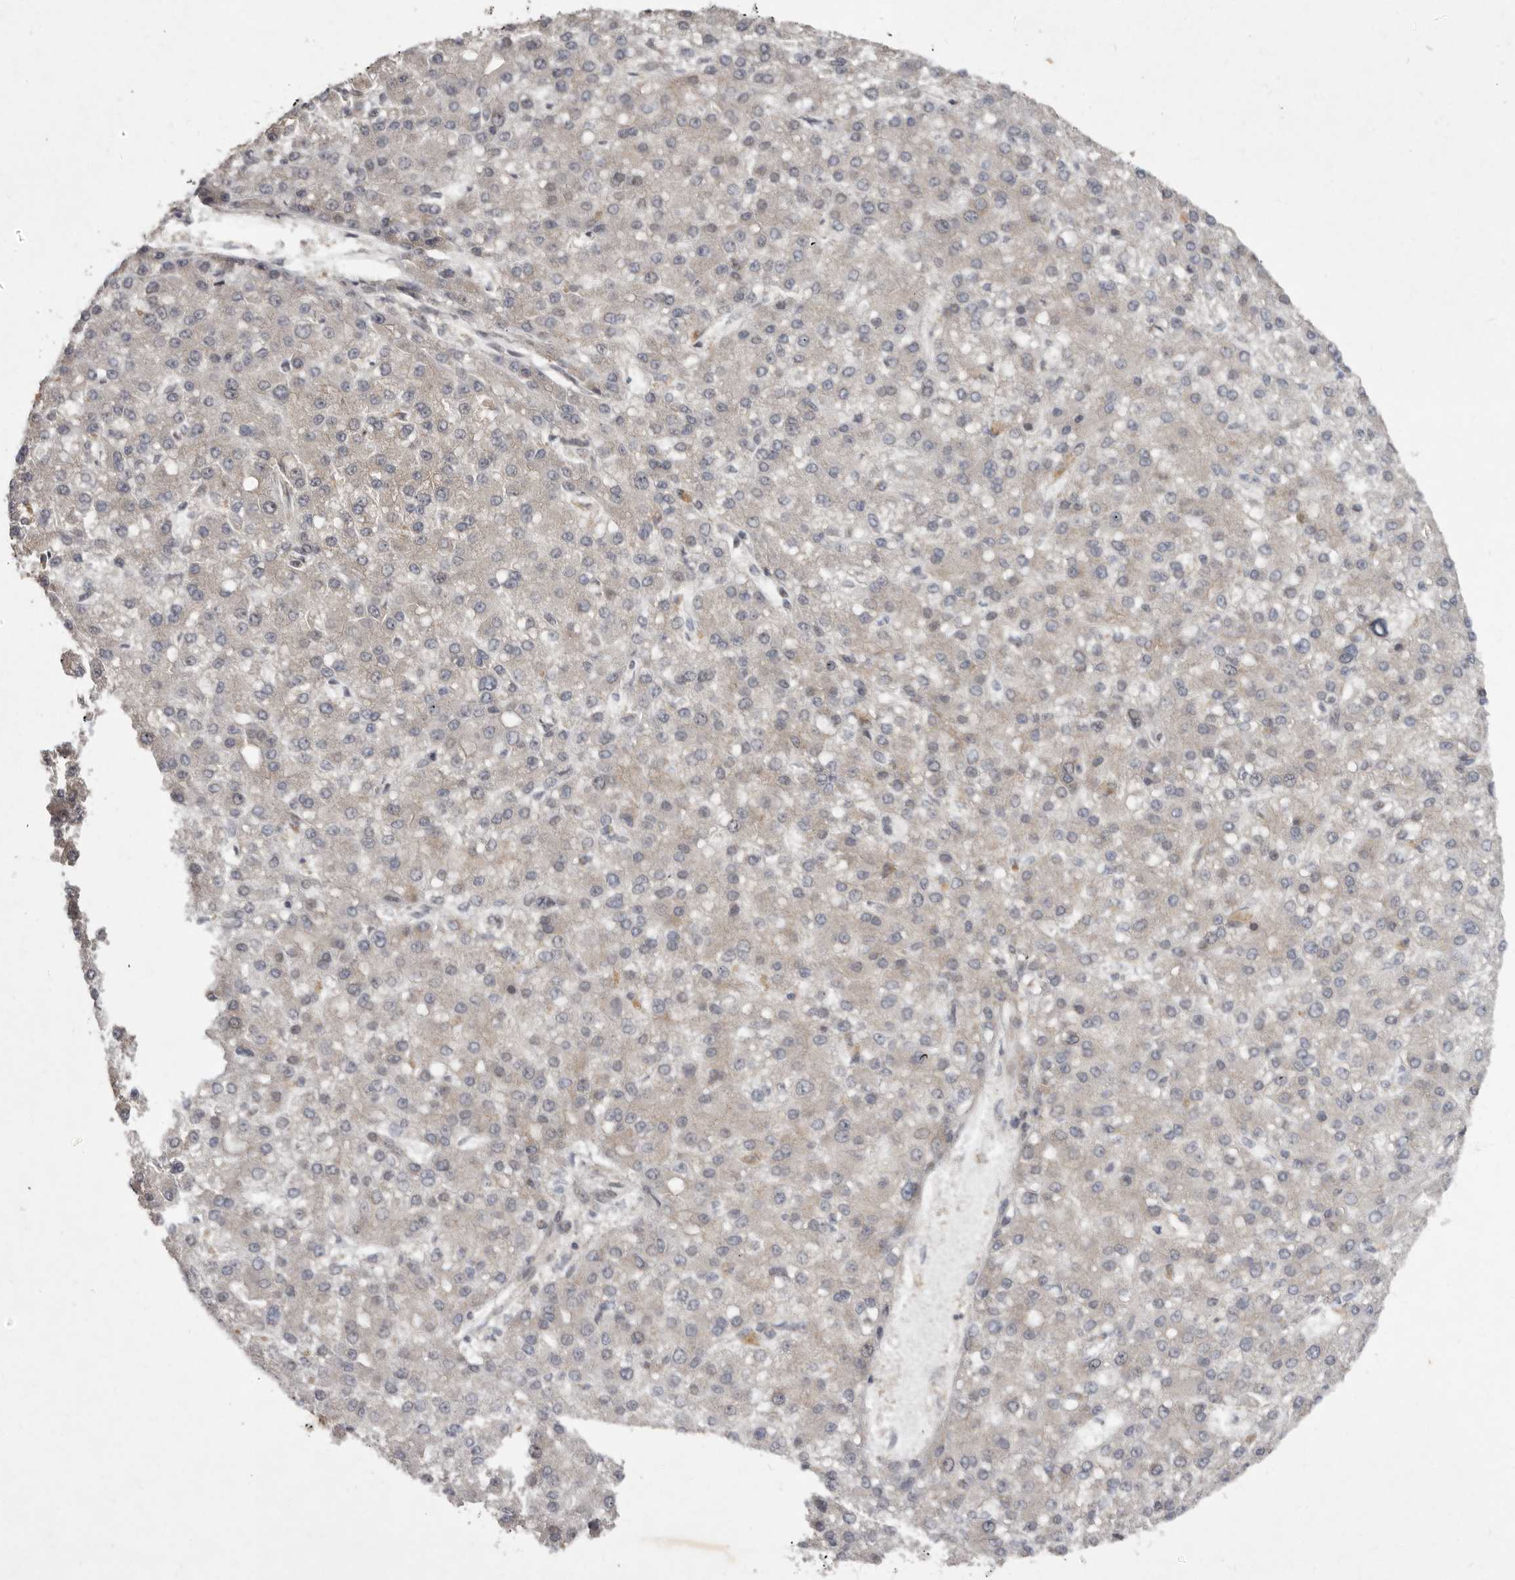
{"staining": {"intensity": "weak", "quantity": "<25%", "location": "cytoplasmic/membranous"}, "tissue": "liver cancer", "cell_type": "Tumor cells", "image_type": "cancer", "snomed": [{"axis": "morphology", "description": "Carcinoma, Hepatocellular, NOS"}, {"axis": "topography", "description": "Liver"}], "caption": "This image is of liver cancer (hepatocellular carcinoma) stained with immunohistochemistry to label a protein in brown with the nuclei are counter-stained blue. There is no staining in tumor cells.", "gene": "ABL1", "patient": {"sex": "male", "age": 67}}